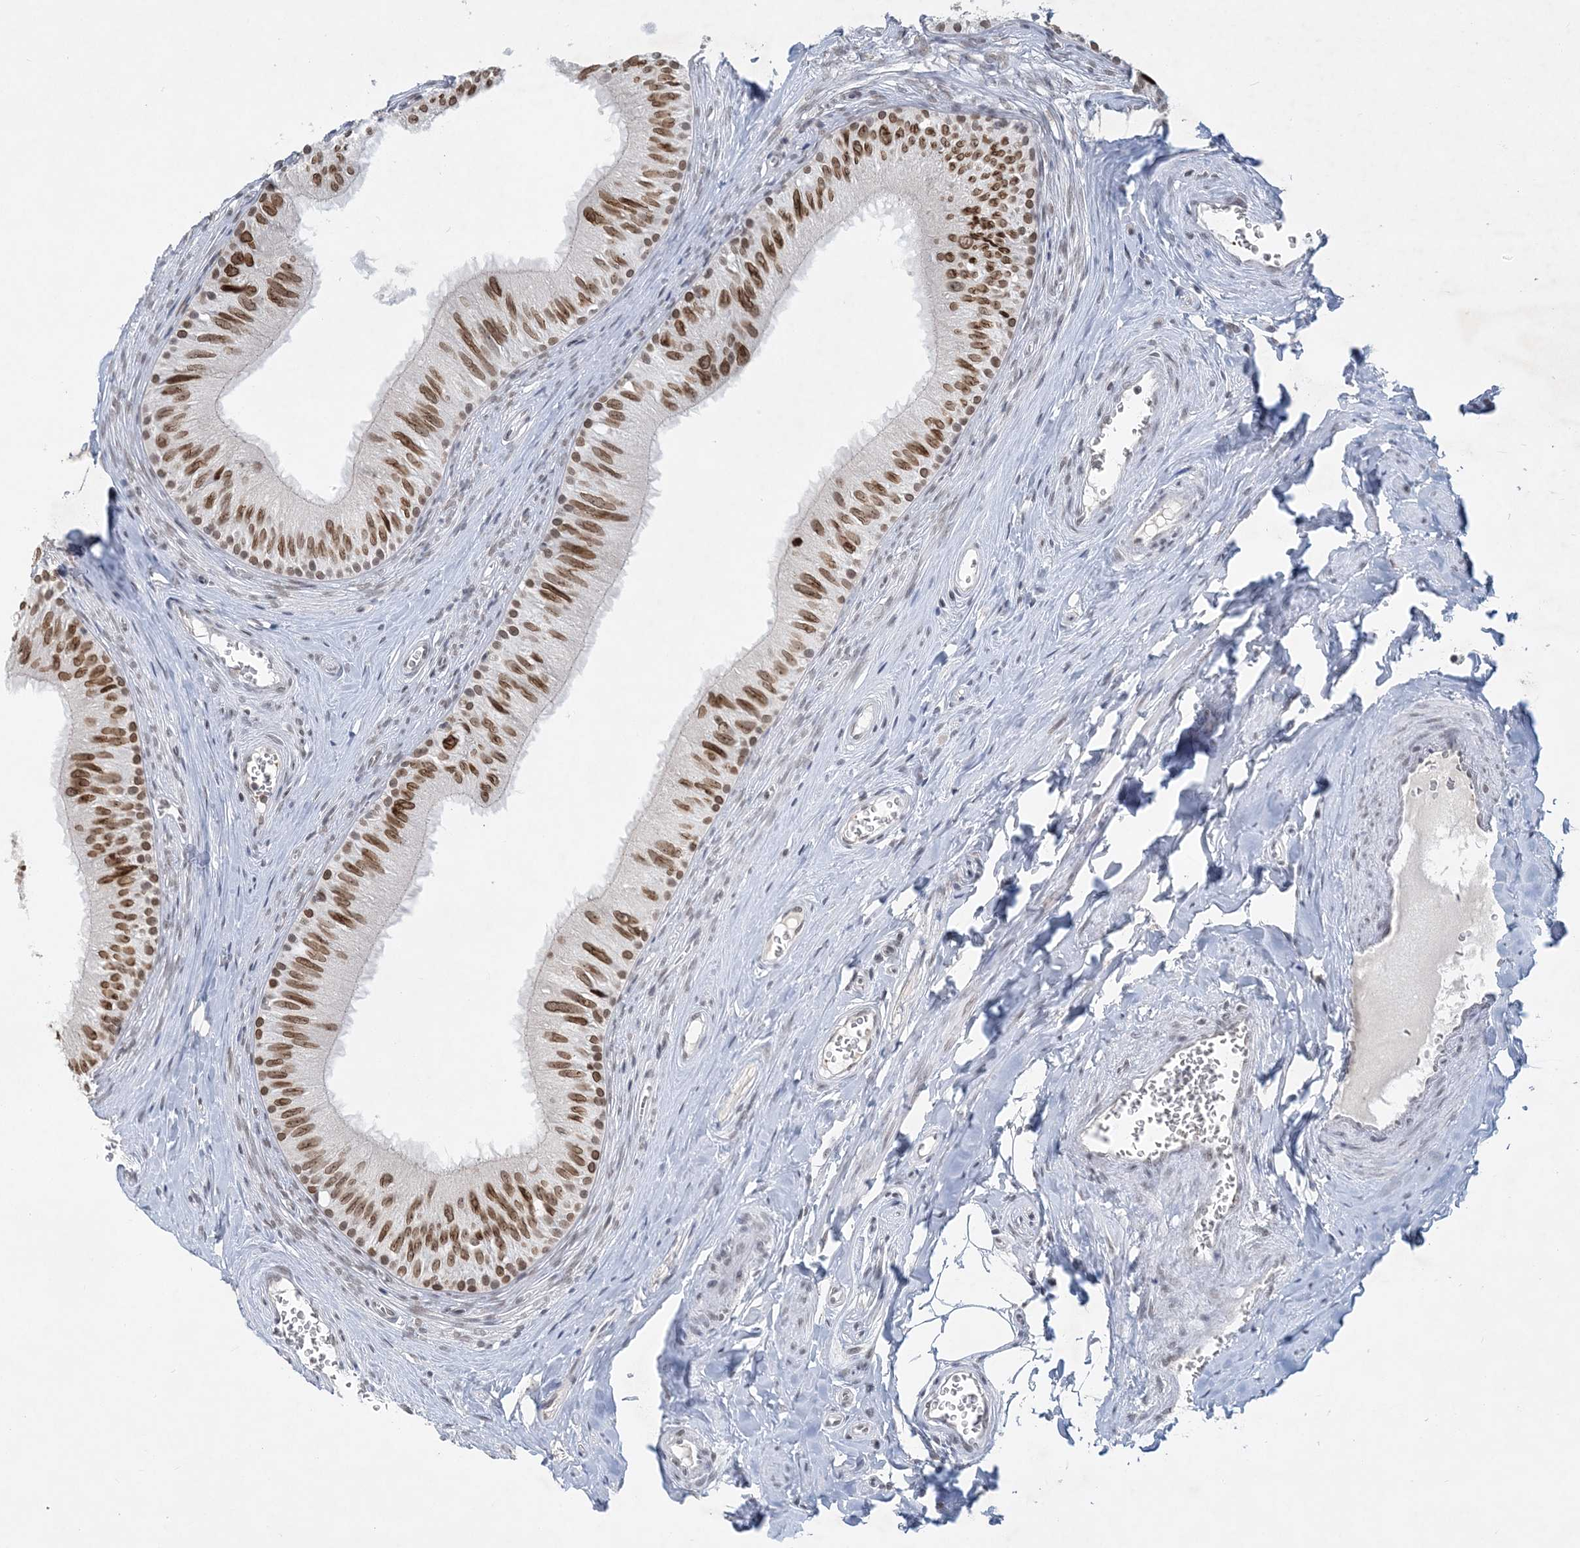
{"staining": {"intensity": "strong", "quantity": ">75%", "location": "cytoplasmic/membranous,nuclear"}, "tissue": "epididymis", "cell_type": "Glandular cells", "image_type": "normal", "snomed": [{"axis": "morphology", "description": "Normal tissue, NOS"}, {"axis": "topography", "description": "Epididymis"}], "caption": "IHC of benign epididymis shows high levels of strong cytoplasmic/membranous,nuclear positivity in approximately >75% of glandular cells.", "gene": "KMT2D", "patient": {"sex": "male", "age": 46}}